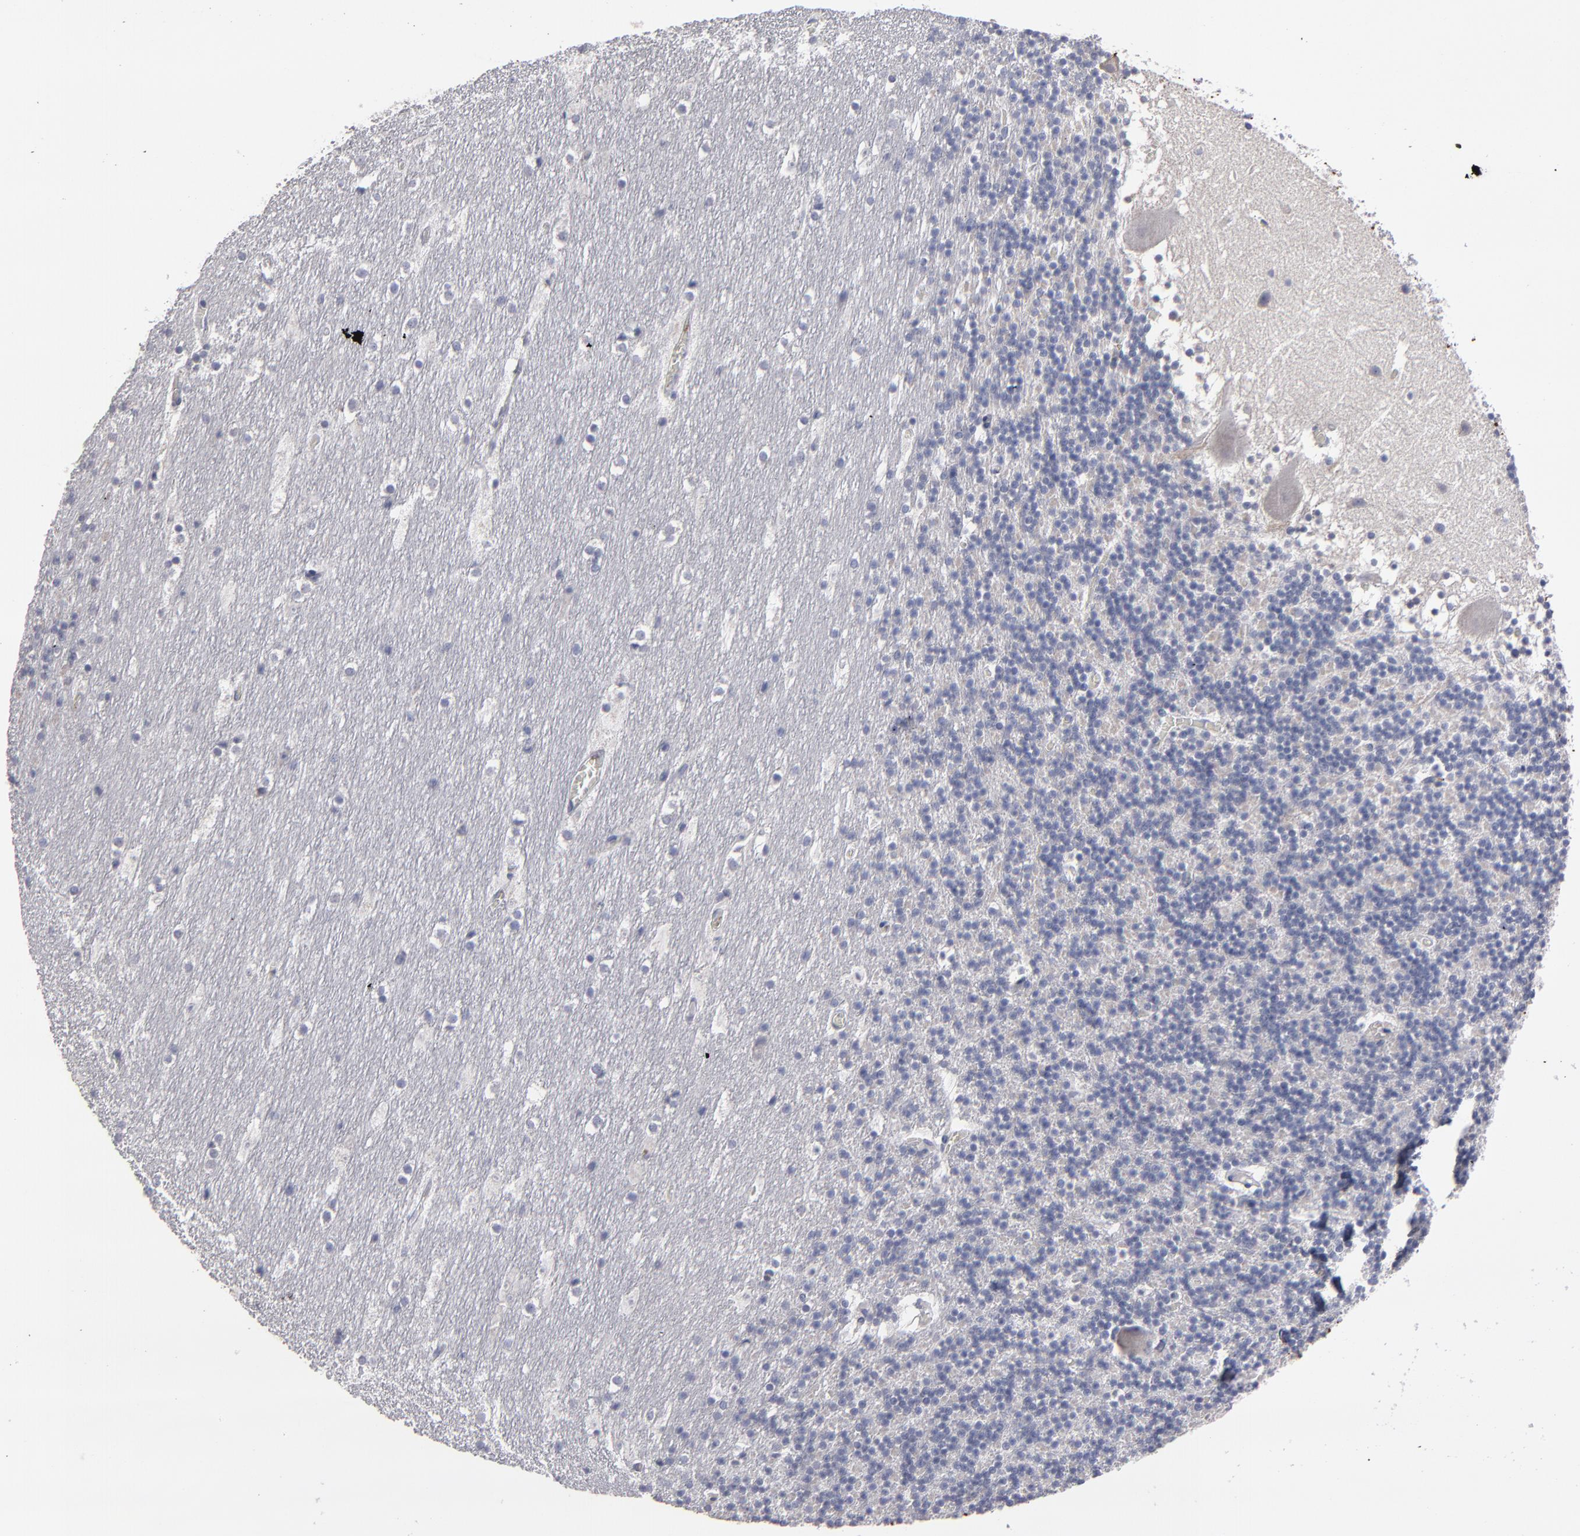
{"staining": {"intensity": "negative", "quantity": "none", "location": "none"}, "tissue": "cerebellum", "cell_type": "Cells in granular layer", "image_type": "normal", "snomed": [{"axis": "morphology", "description": "Normal tissue, NOS"}, {"axis": "topography", "description": "Cerebellum"}], "caption": "Protein analysis of normal cerebellum demonstrates no significant expression in cells in granular layer.", "gene": "CCDC80", "patient": {"sex": "male", "age": 45}}